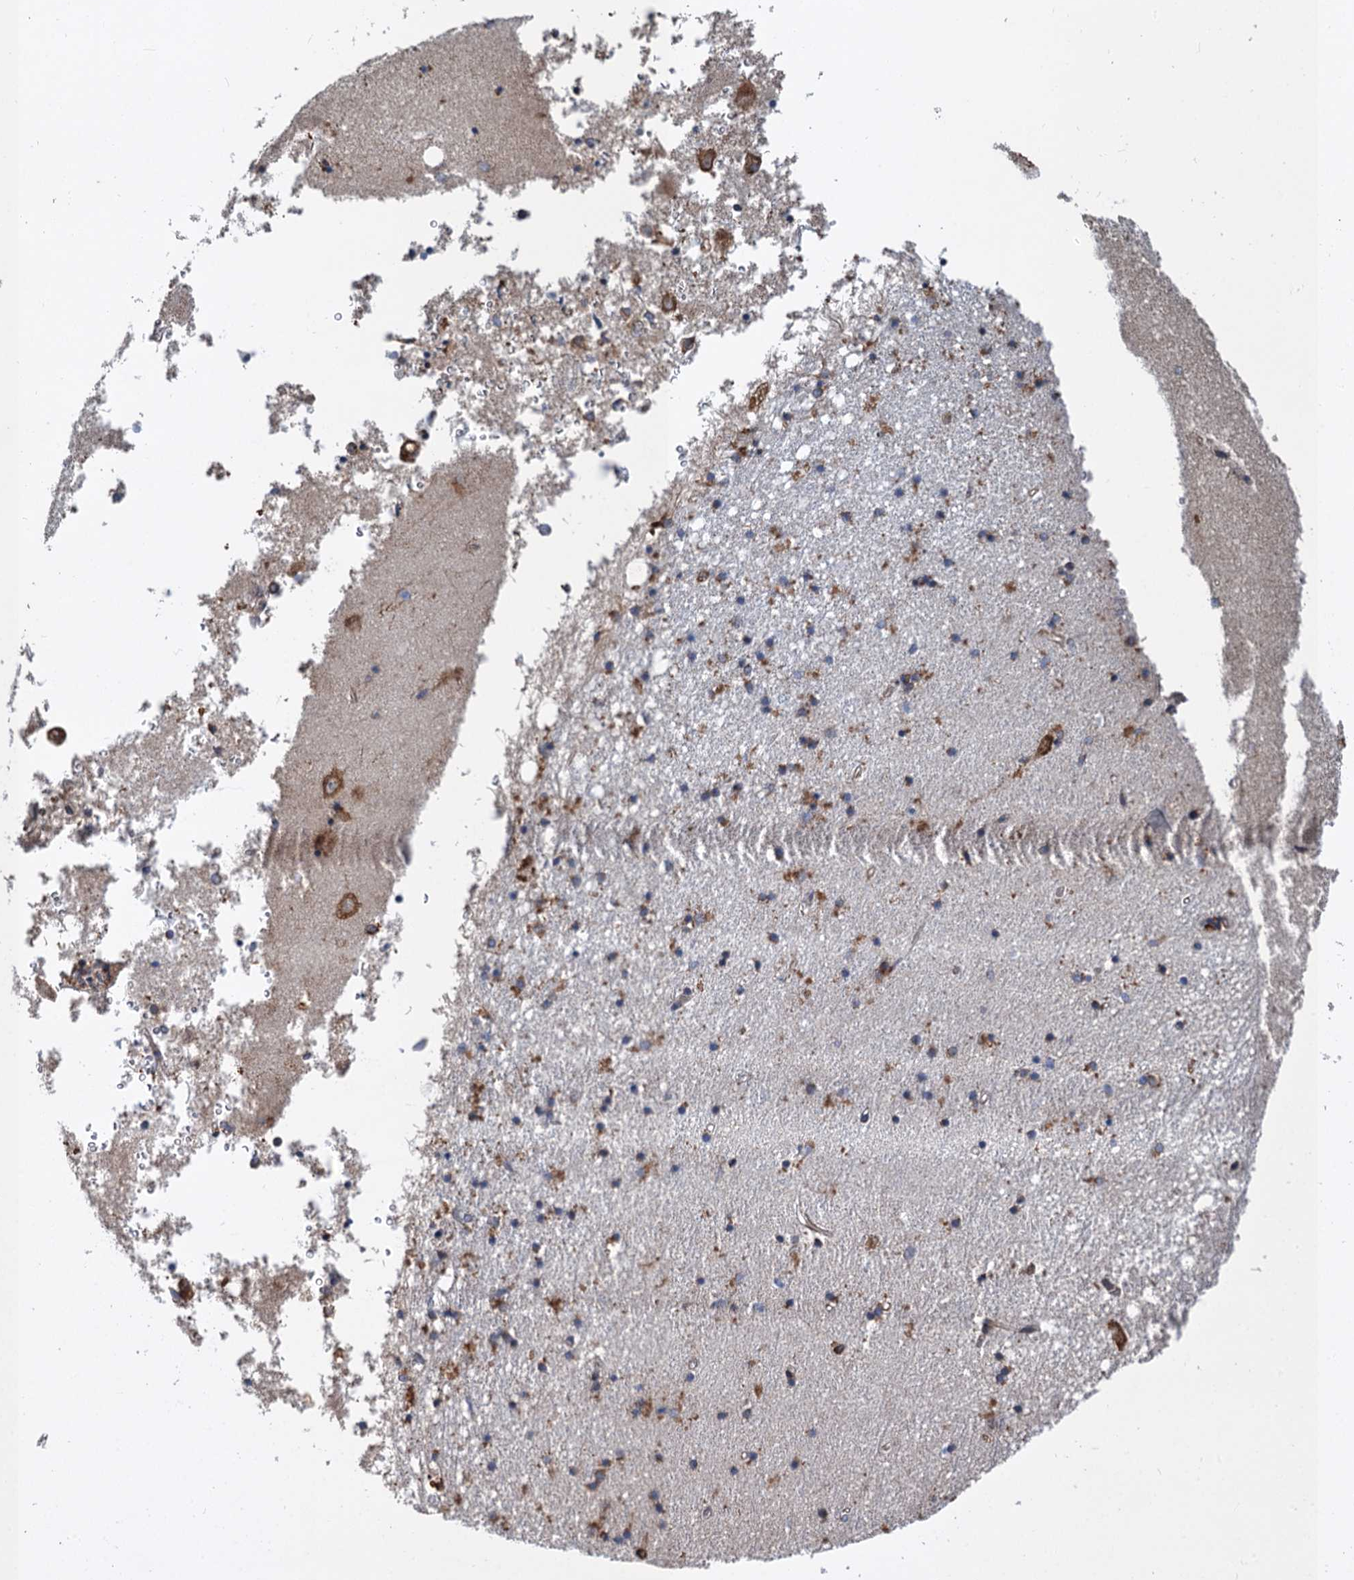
{"staining": {"intensity": "moderate", "quantity": "<25%", "location": "cytoplasmic/membranous"}, "tissue": "hippocampus", "cell_type": "Glial cells", "image_type": "normal", "snomed": [{"axis": "morphology", "description": "Normal tissue, NOS"}, {"axis": "topography", "description": "Hippocampus"}], "caption": "Protein staining demonstrates moderate cytoplasmic/membranous positivity in about <25% of glial cells in benign hippocampus. (Stains: DAB in brown, nuclei in blue, Microscopy: brightfield microscopy at high magnification).", "gene": "LINS1", "patient": {"sex": "male", "age": 70}}